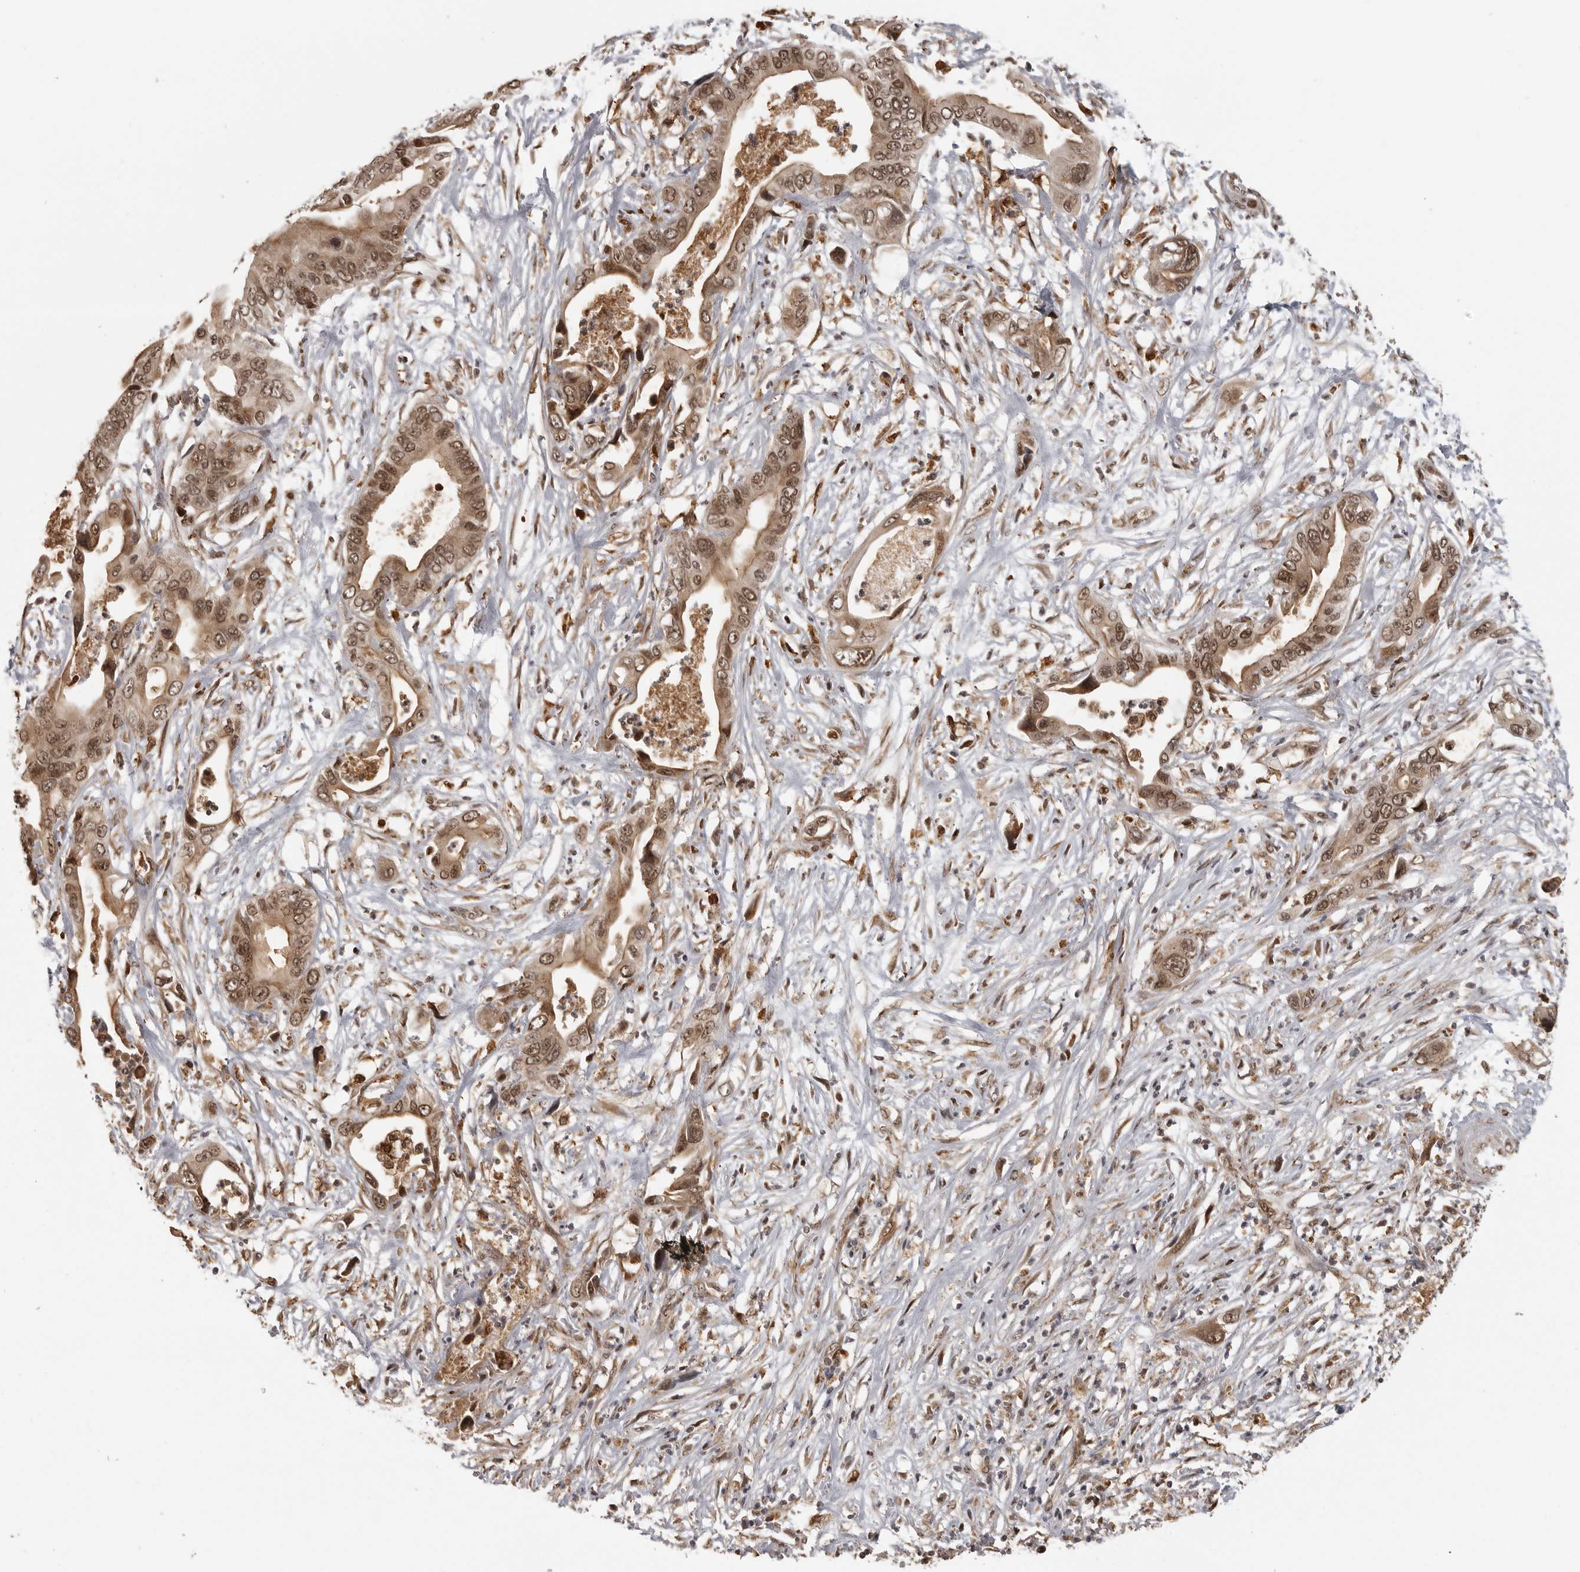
{"staining": {"intensity": "moderate", "quantity": ">75%", "location": "cytoplasmic/membranous,nuclear"}, "tissue": "pancreatic cancer", "cell_type": "Tumor cells", "image_type": "cancer", "snomed": [{"axis": "morphology", "description": "Adenocarcinoma, NOS"}, {"axis": "topography", "description": "Pancreas"}], "caption": "Immunohistochemical staining of human pancreatic cancer reveals medium levels of moderate cytoplasmic/membranous and nuclear protein expression in about >75% of tumor cells.", "gene": "ISG20L2", "patient": {"sex": "male", "age": 66}}